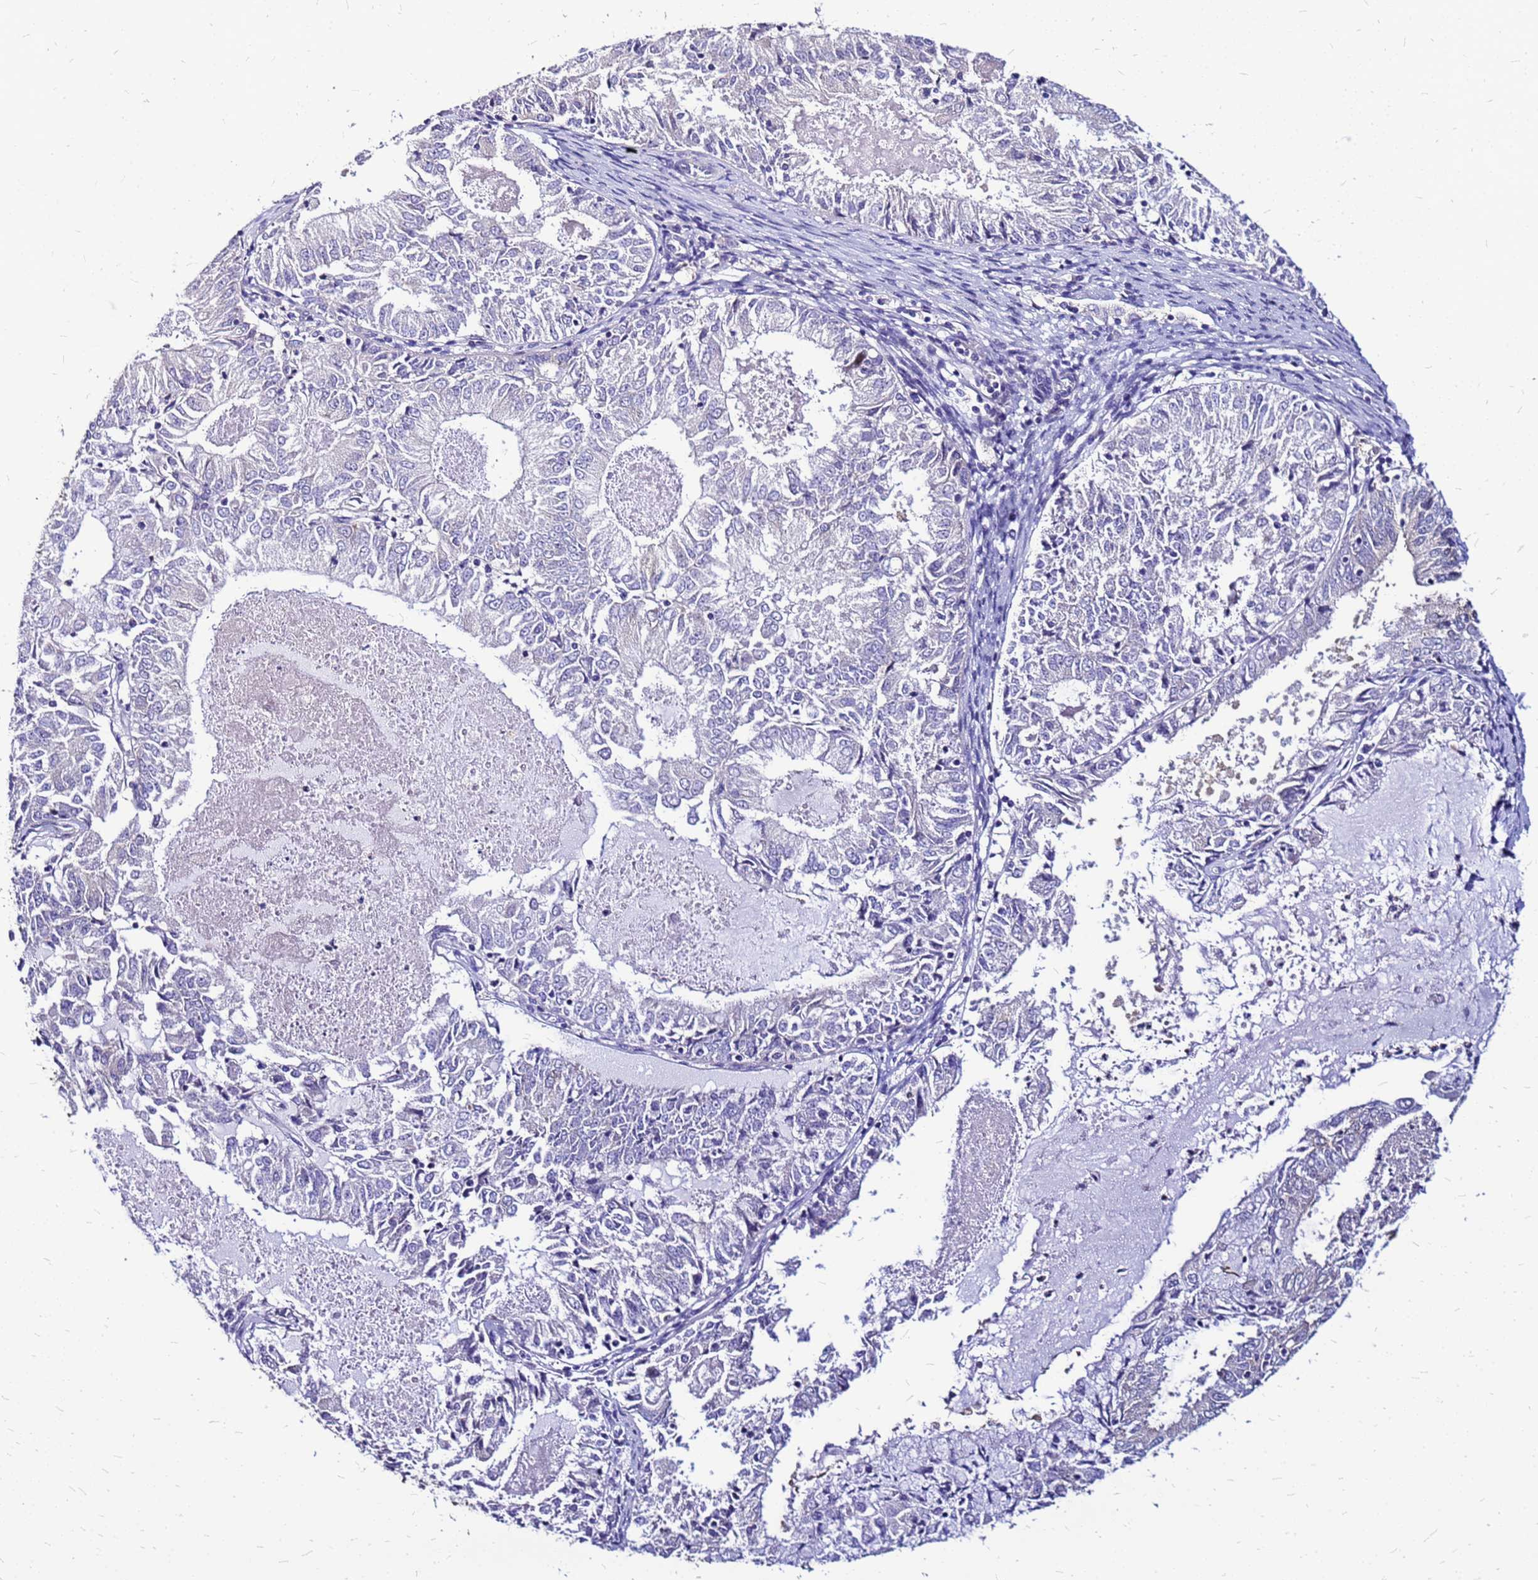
{"staining": {"intensity": "negative", "quantity": "none", "location": "none"}, "tissue": "endometrial cancer", "cell_type": "Tumor cells", "image_type": "cancer", "snomed": [{"axis": "morphology", "description": "Adenocarcinoma, NOS"}, {"axis": "topography", "description": "Endometrium"}], "caption": "Tumor cells show no significant expression in adenocarcinoma (endometrial).", "gene": "ARHGEF5", "patient": {"sex": "female", "age": 57}}